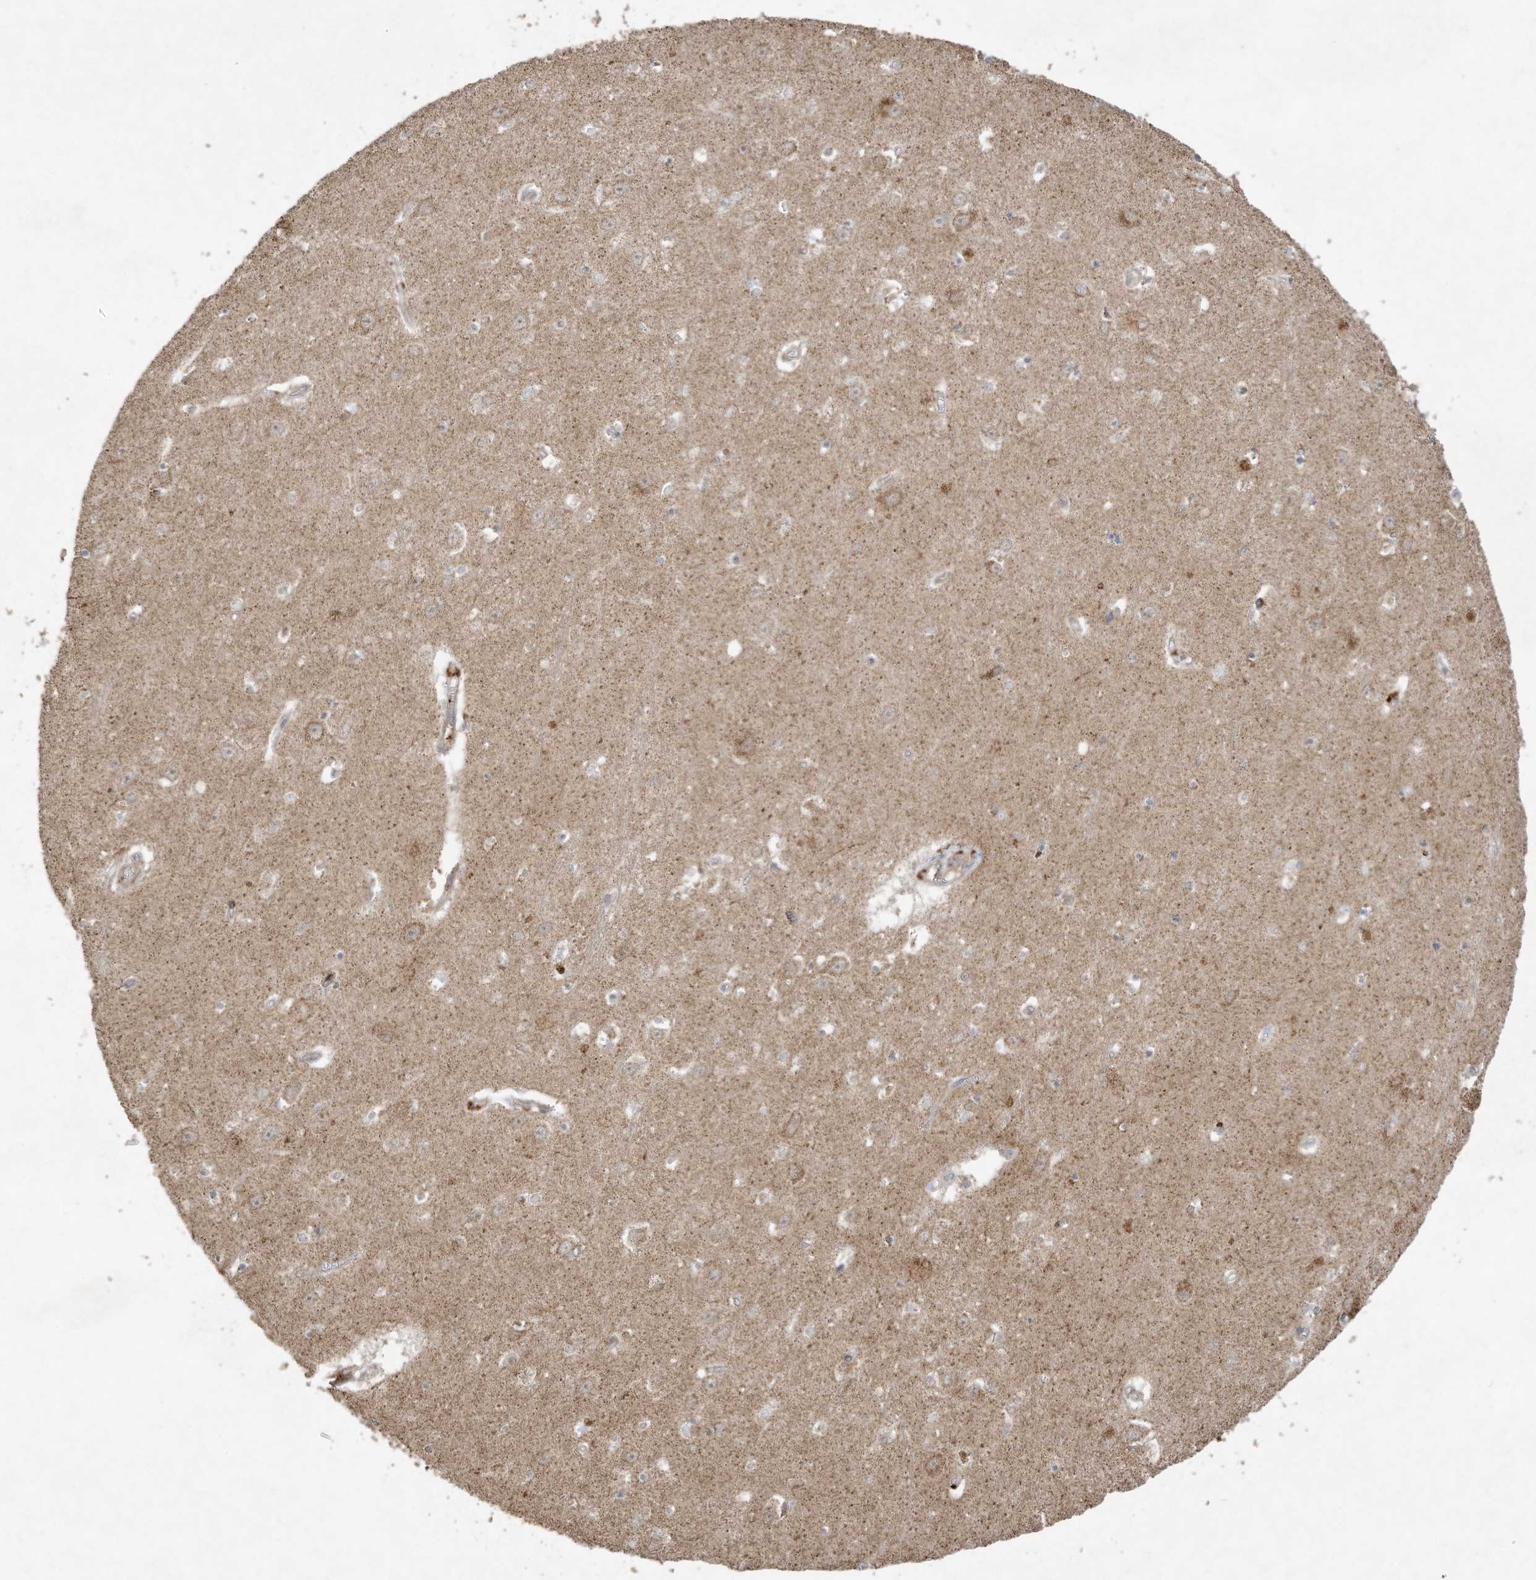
{"staining": {"intensity": "weak", "quantity": "<25%", "location": "cytoplasmic/membranous"}, "tissue": "hippocampus", "cell_type": "Glial cells", "image_type": "normal", "snomed": [{"axis": "morphology", "description": "Normal tissue, NOS"}, {"axis": "topography", "description": "Hippocampus"}], "caption": "Image shows no protein positivity in glial cells of unremarkable hippocampus. (Stains: DAB immunohistochemistry (IHC) with hematoxylin counter stain, Microscopy: brightfield microscopy at high magnification).", "gene": "C2orf74", "patient": {"sex": "female", "age": 64}}